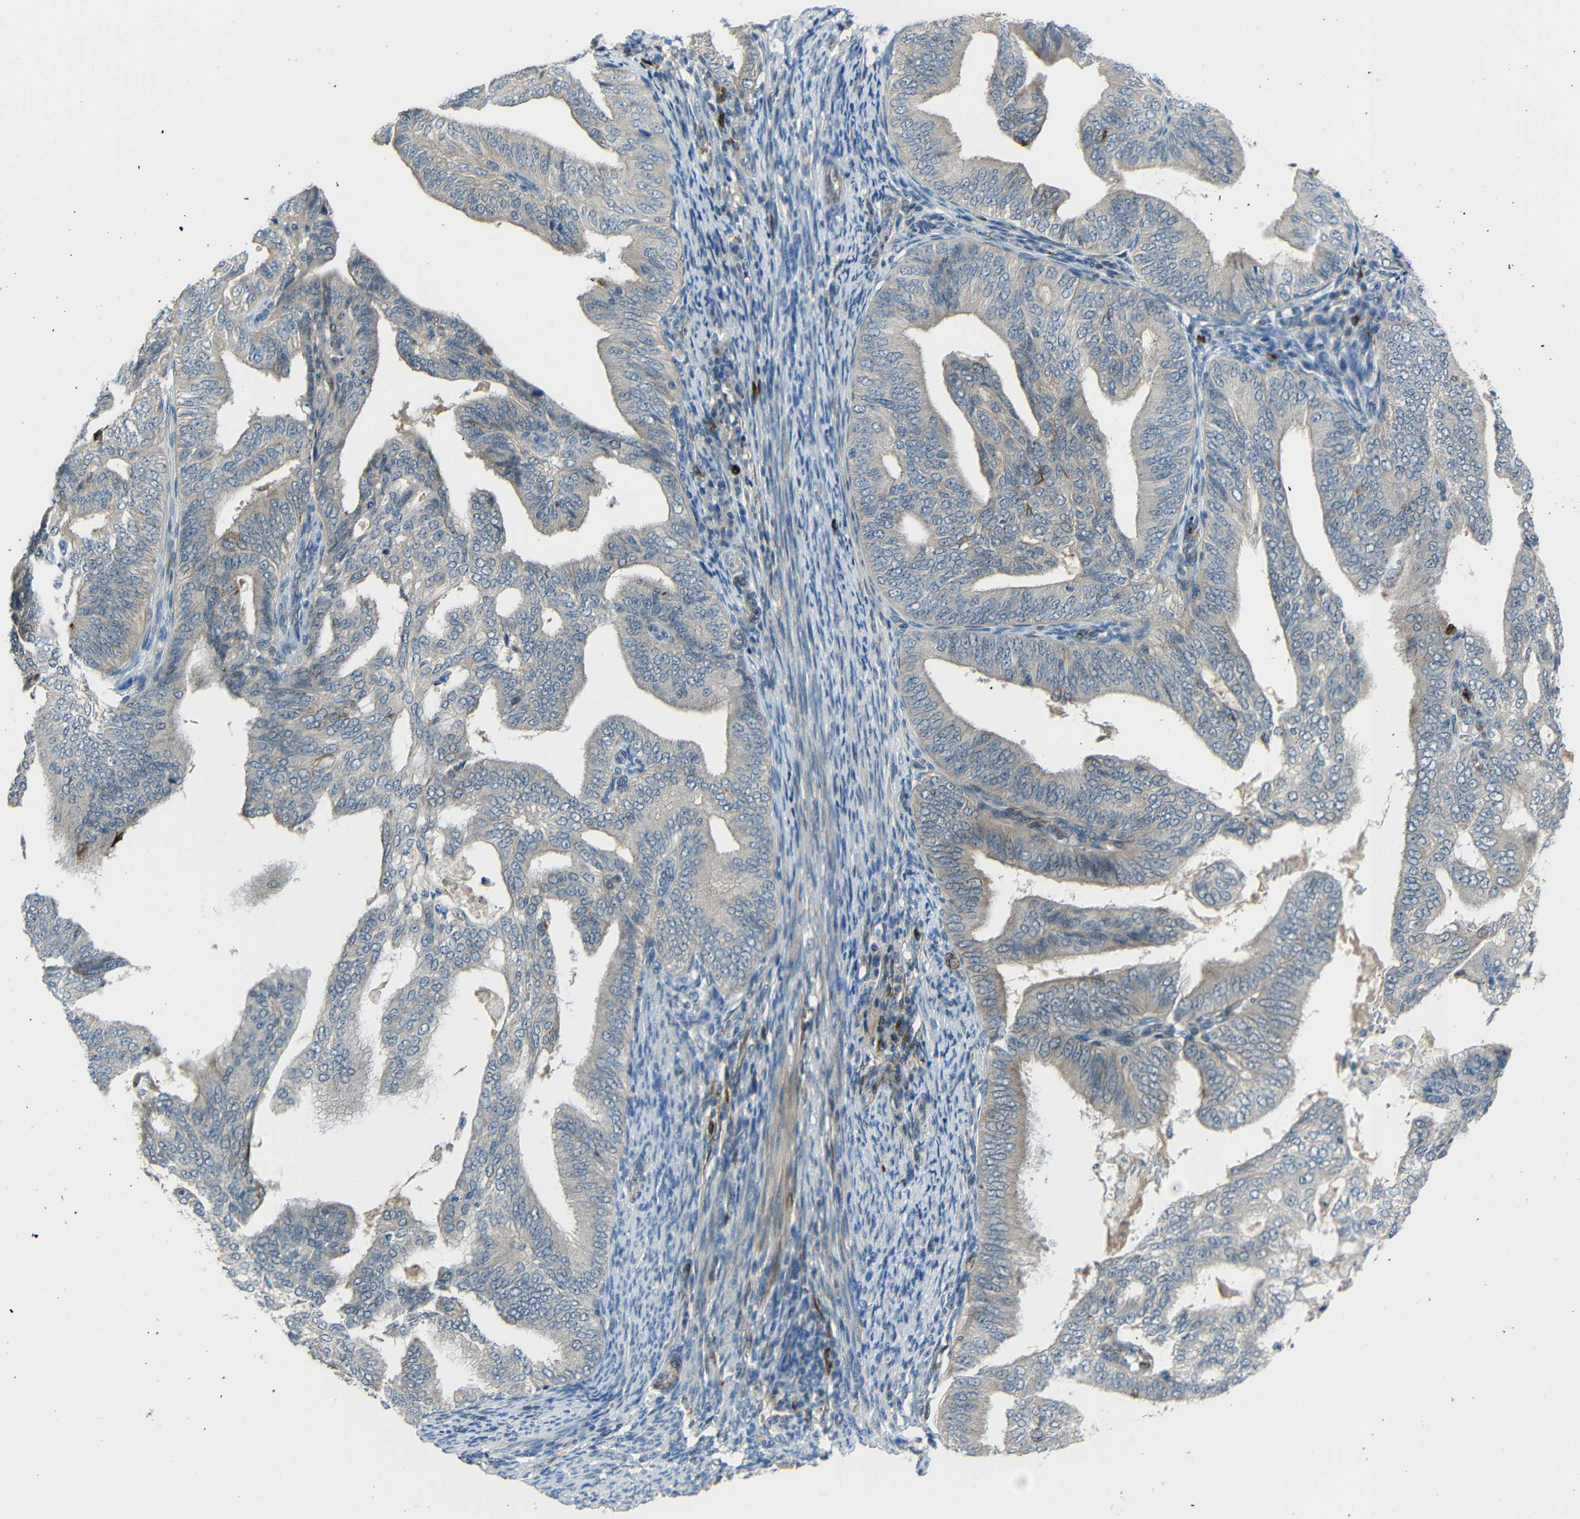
{"staining": {"intensity": "weak", "quantity": ">75%", "location": "cytoplasmic/membranous"}, "tissue": "endometrial cancer", "cell_type": "Tumor cells", "image_type": "cancer", "snomed": [{"axis": "morphology", "description": "Adenocarcinoma, NOS"}, {"axis": "topography", "description": "Endometrium"}], "caption": "A brown stain labels weak cytoplasmic/membranous positivity of a protein in adenocarcinoma (endometrial) tumor cells.", "gene": "DCLK1", "patient": {"sex": "female", "age": 58}}